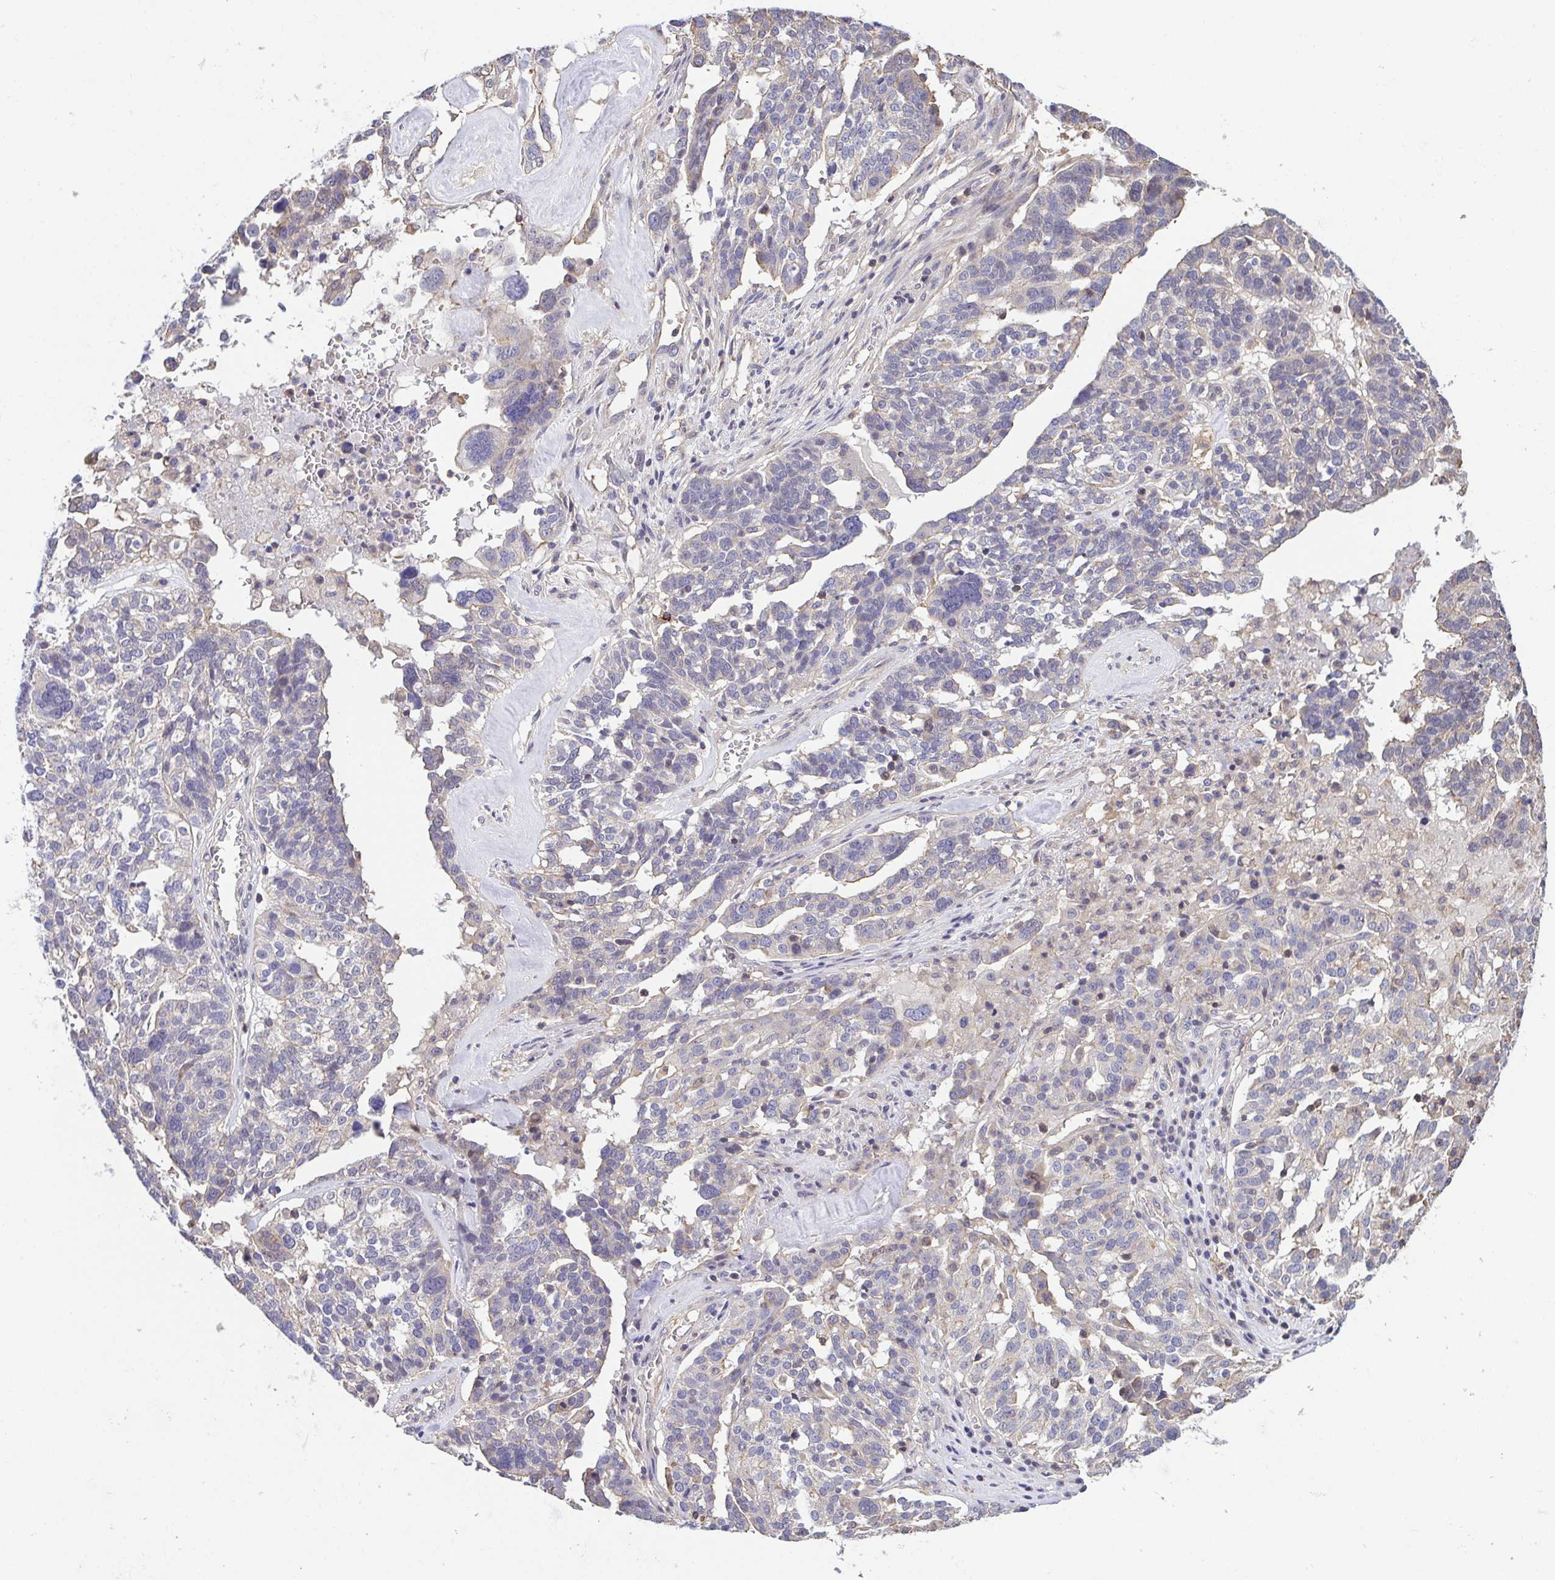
{"staining": {"intensity": "negative", "quantity": "none", "location": "none"}, "tissue": "ovarian cancer", "cell_type": "Tumor cells", "image_type": "cancer", "snomed": [{"axis": "morphology", "description": "Cystadenocarcinoma, serous, NOS"}, {"axis": "topography", "description": "Ovary"}], "caption": "Human ovarian cancer (serous cystadenocarcinoma) stained for a protein using immunohistochemistry (IHC) shows no expression in tumor cells.", "gene": "PREPL", "patient": {"sex": "female", "age": 59}}